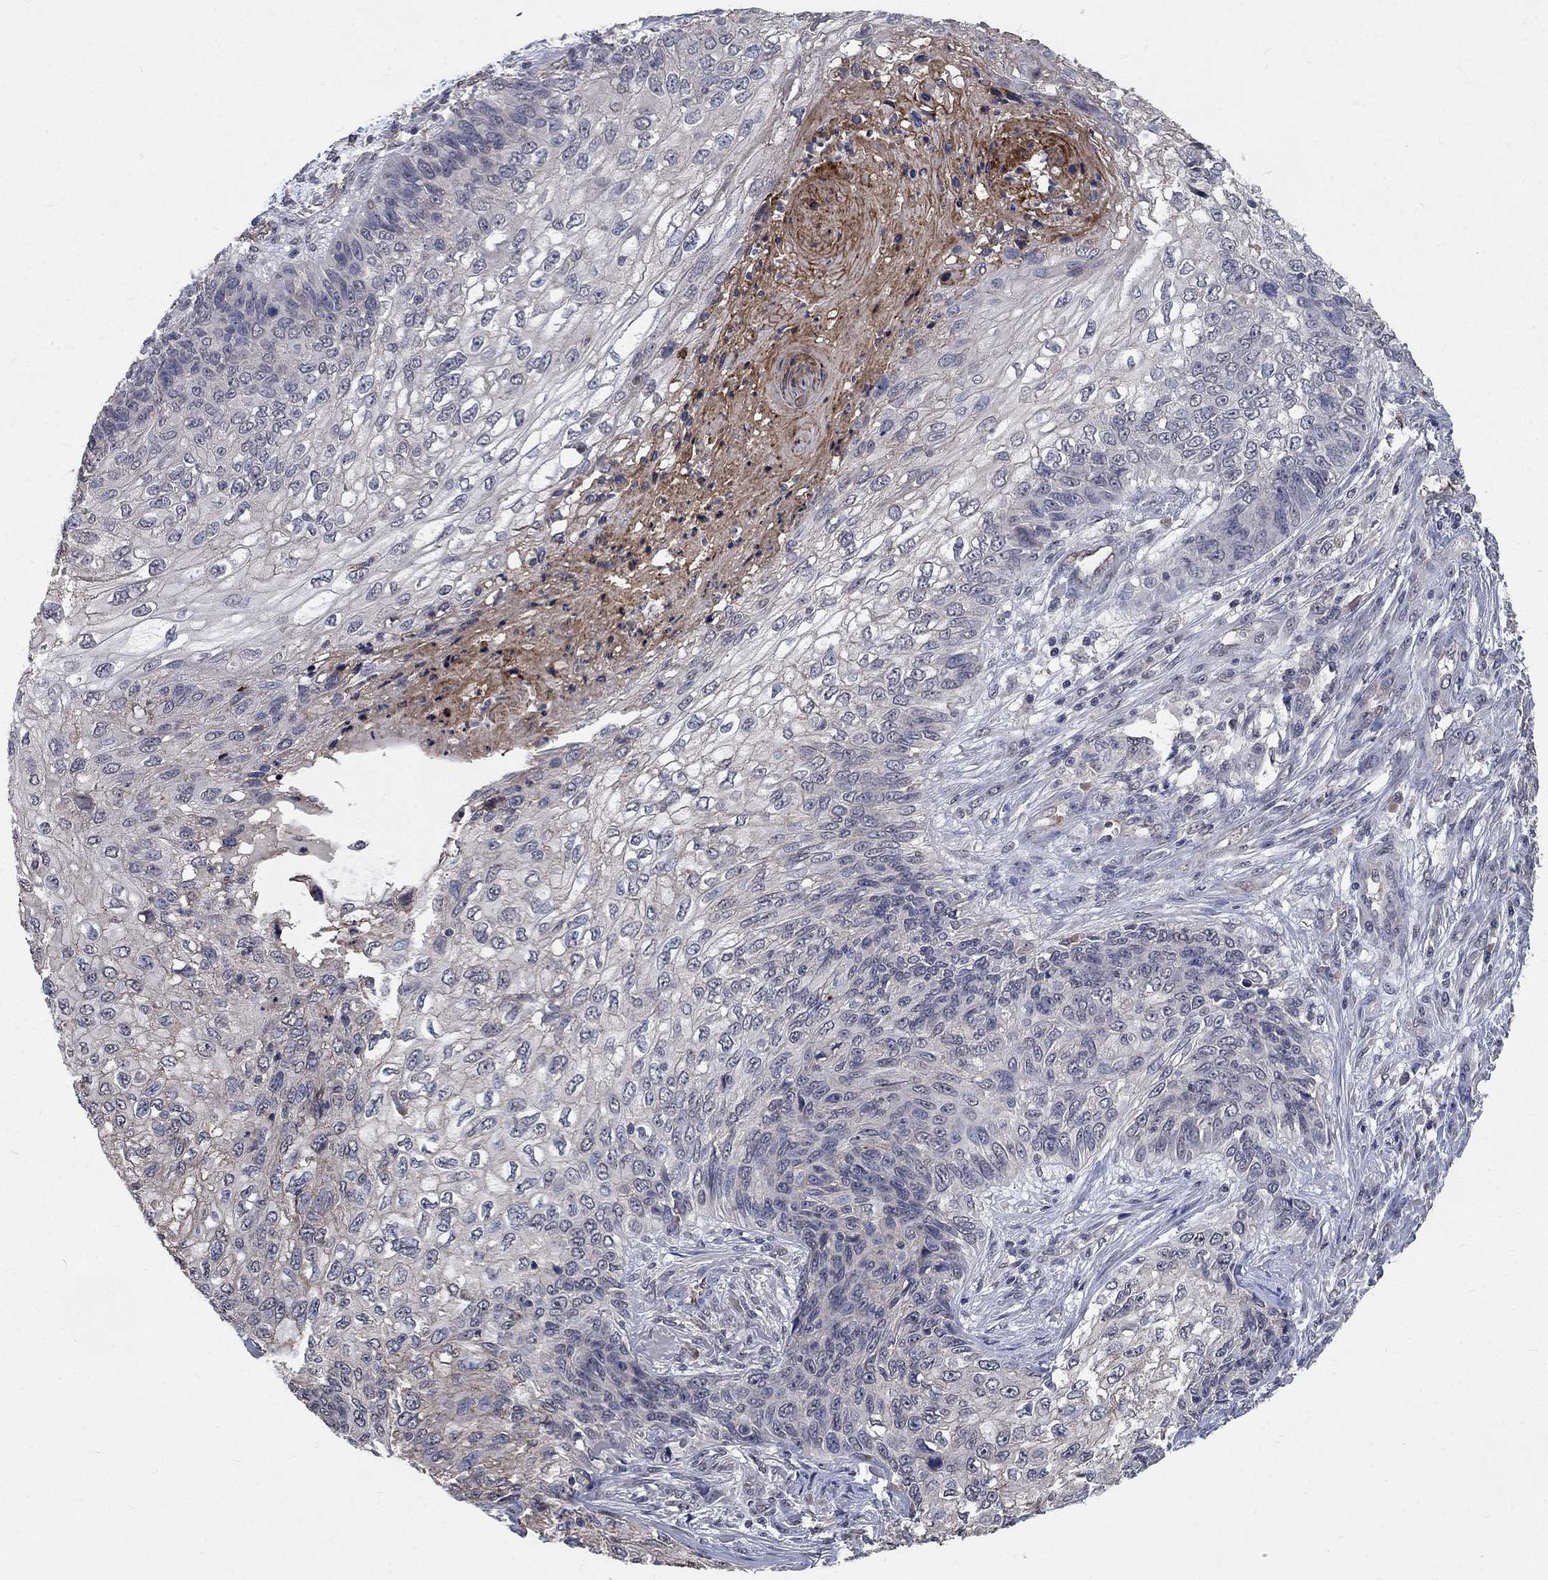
{"staining": {"intensity": "negative", "quantity": "none", "location": "none"}, "tissue": "skin cancer", "cell_type": "Tumor cells", "image_type": "cancer", "snomed": [{"axis": "morphology", "description": "Squamous cell carcinoma, NOS"}, {"axis": "topography", "description": "Skin"}], "caption": "Immunohistochemistry (IHC) of squamous cell carcinoma (skin) demonstrates no positivity in tumor cells.", "gene": "CHST5", "patient": {"sex": "male", "age": 92}}